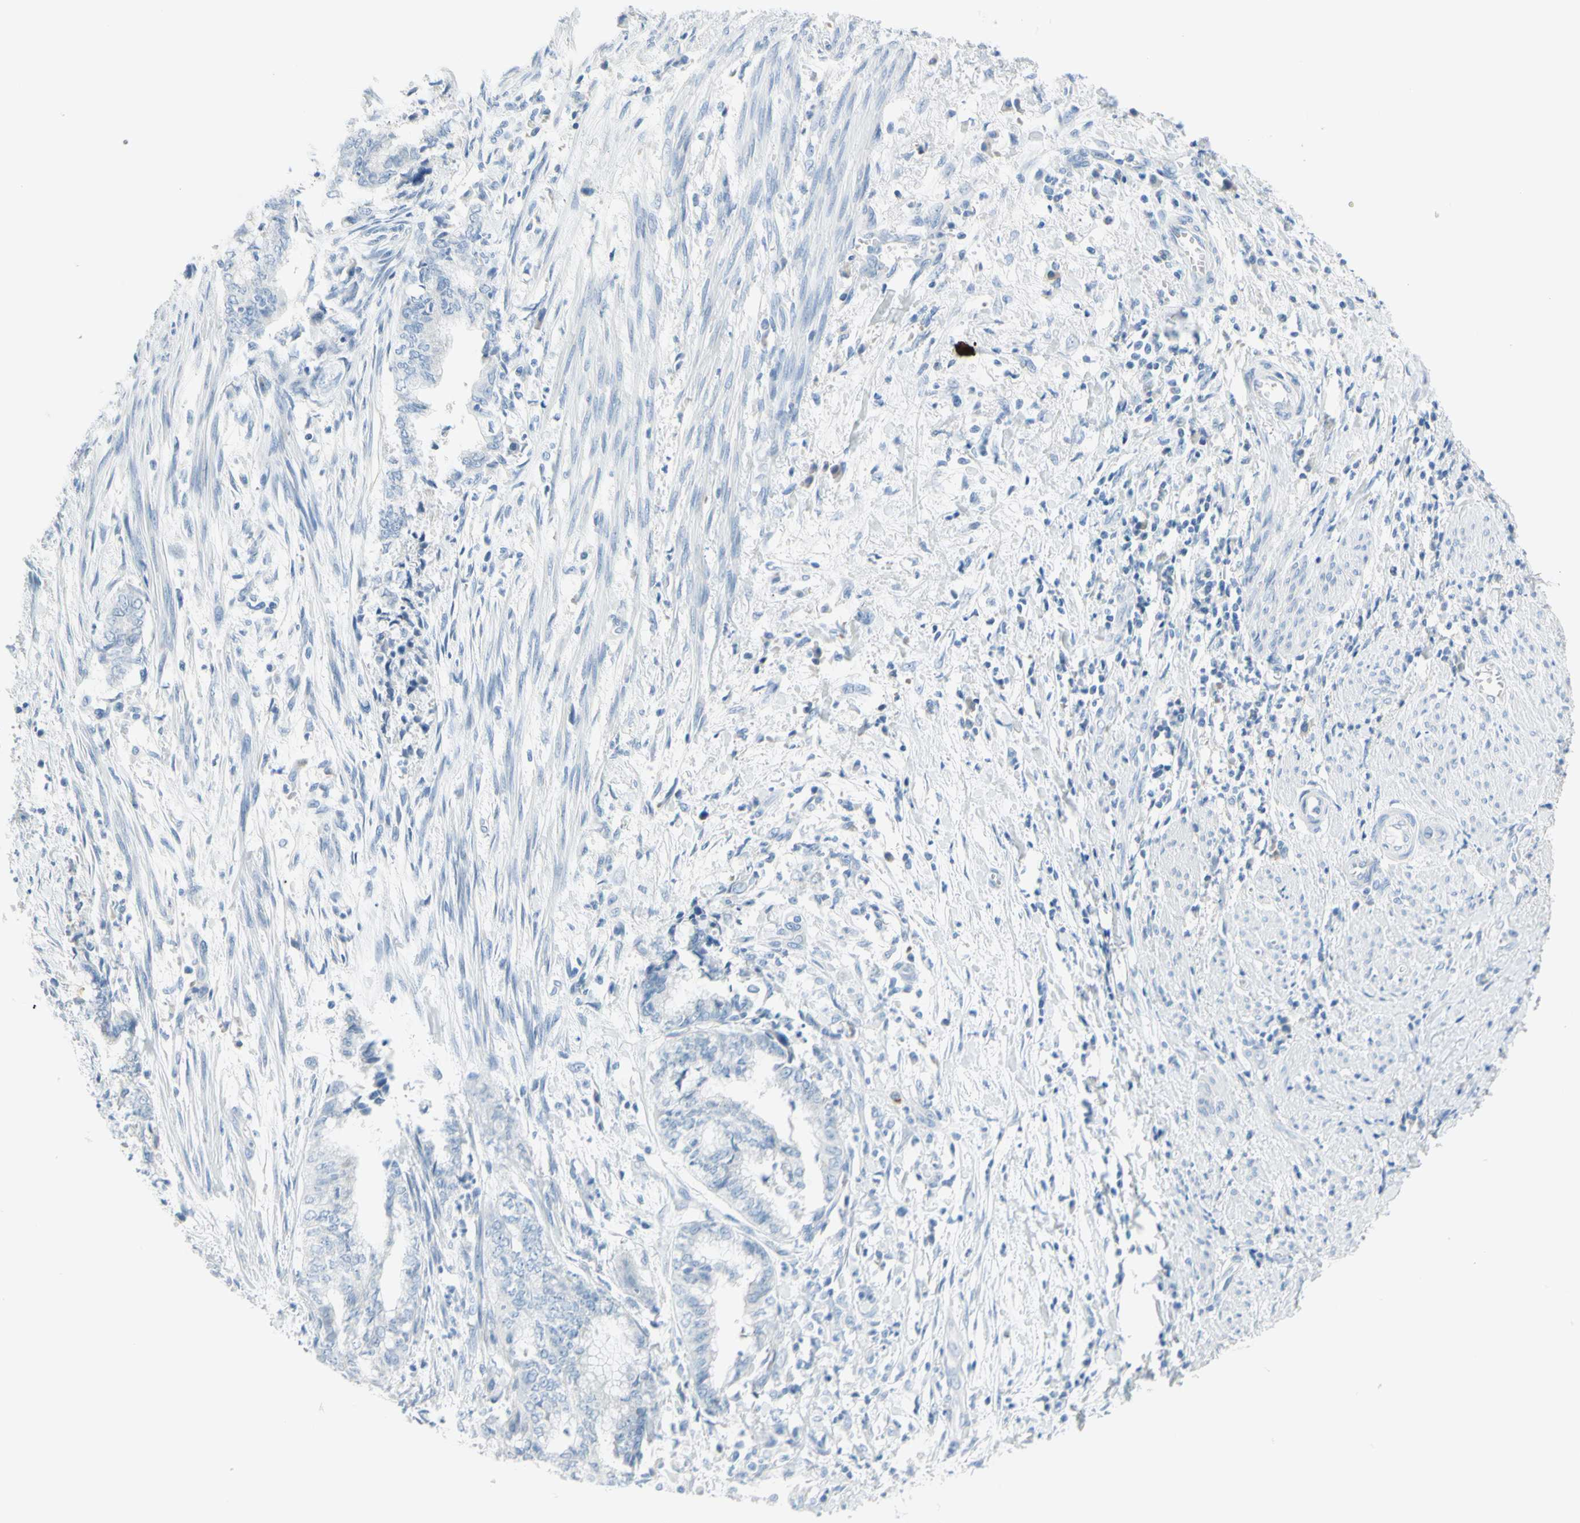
{"staining": {"intensity": "negative", "quantity": "none", "location": "none"}, "tissue": "endometrial cancer", "cell_type": "Tumor cells", "image_type": "cancer", "snomed": [{"axis": "morphology", "description": "Necrosis, NOS"}, {"axis": "morphology", "description": "Adenocarcinoma, NOS"}, {"axis": "topography", "description": "Endometrium"}], "caption": "Immunohistochemistry (IHC) image of human endometrial adenocarcinoma stained for a protein (brown), which displays no staining in tumor cells. (Stains: DAB (3,3'-diaminobenzidine) immunohistochemistry (IHC) with hematoxylin counter stain, Microscopy: brightfield microscopy at high magnification).", "gene": "DCT", "patient": {"sex": "female", "age": 79}}